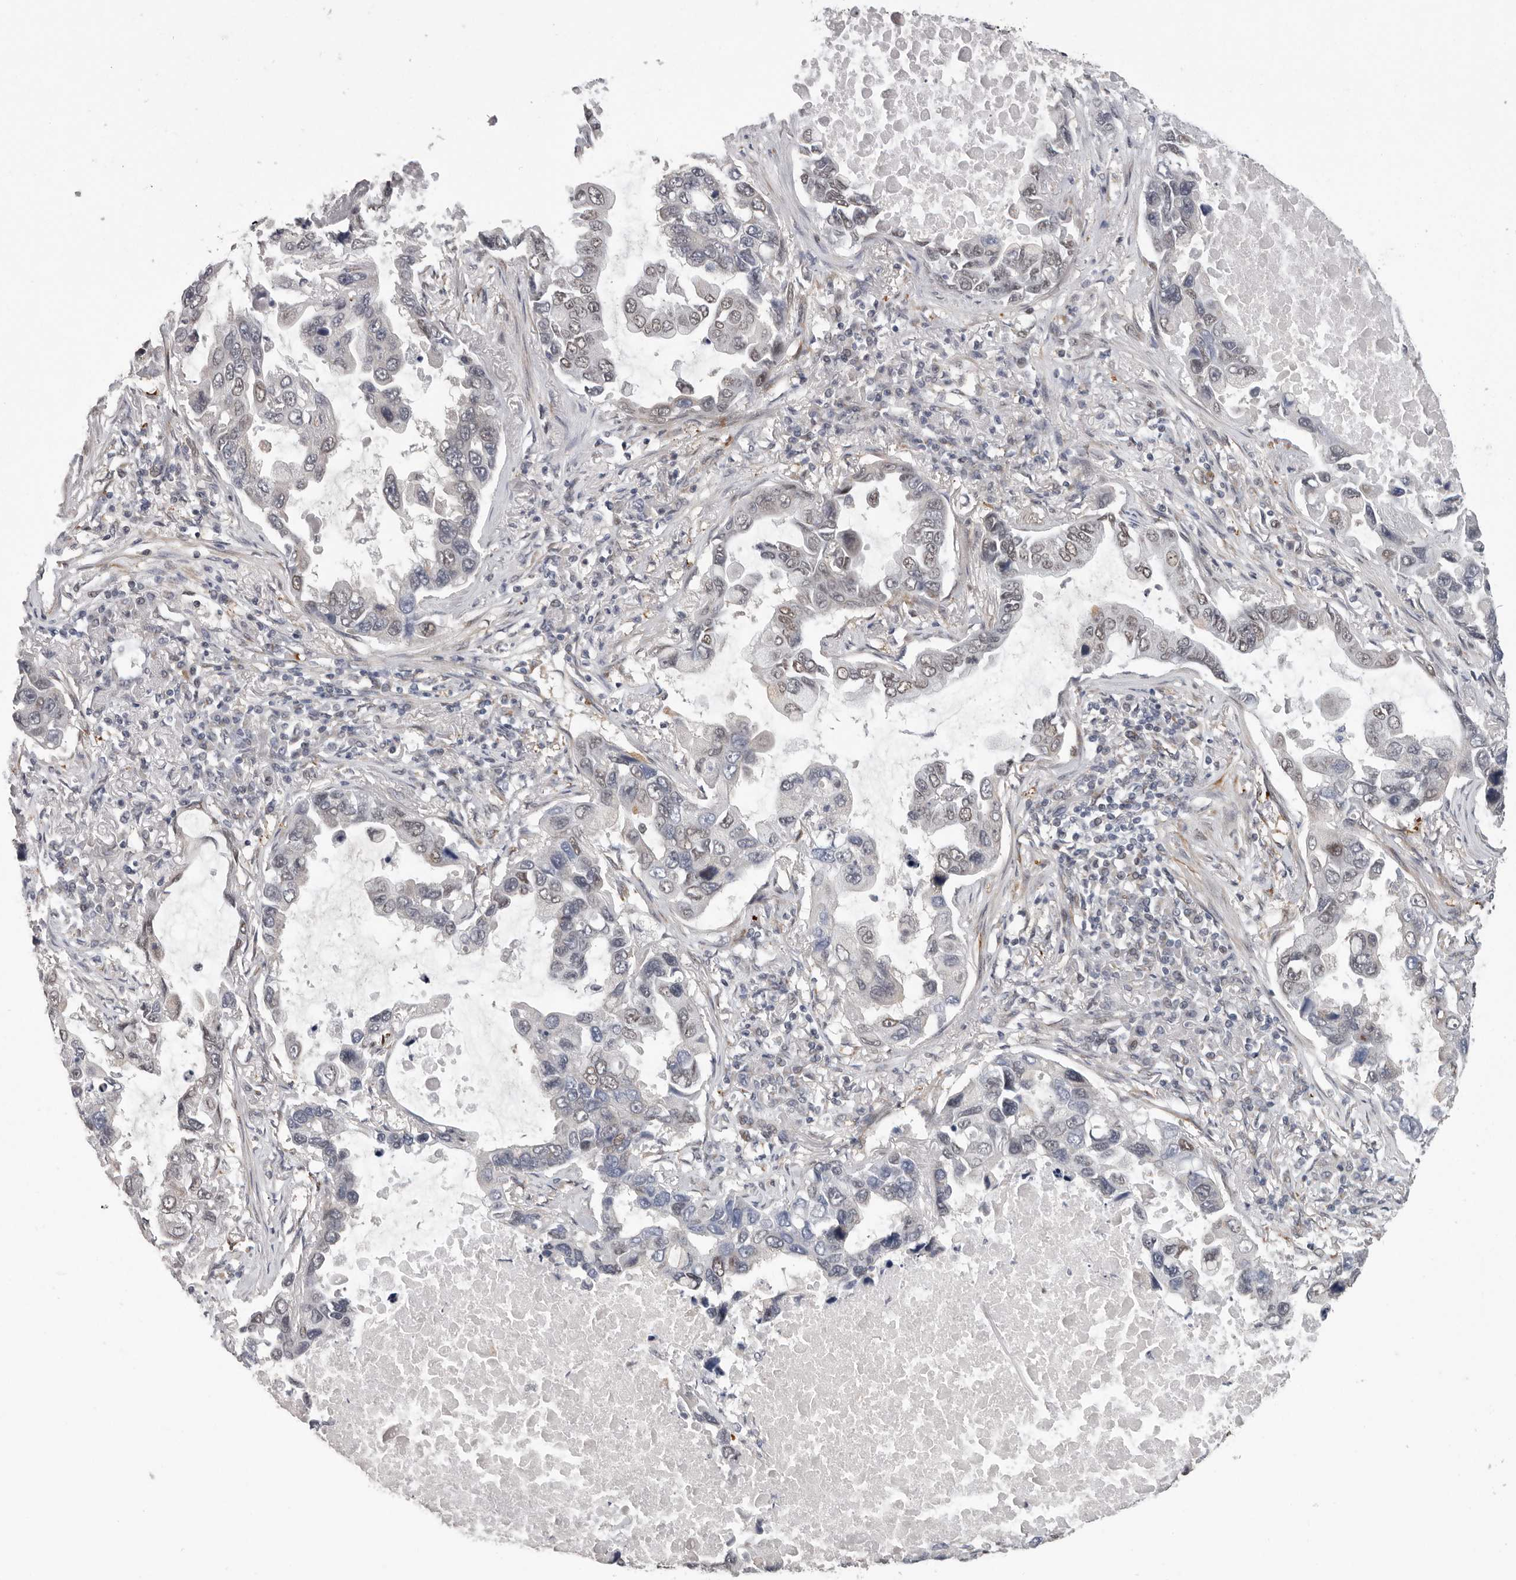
{"staining": {"intensity": "negative", "quantity": "none", "location": "none"}, "tissue": "lung cancer", "cell_type": "Tumor cells", "image_type": "cancer", "snomed": [{"axis": "morphology", "description": "Adenocarcinoma, NOS"}, {"axis": "topography", "description": "Lung"}], "caption": "Immunohistochemical staining of human lung cancer (adenocarcinoma) shows no significant positivity in tumor cells. (DAB immunohistochemistry visualized using brightfield microscopy, high magnification).", "gene": "RALGPS2", "patient": {"sex": "male", "age": 64}}